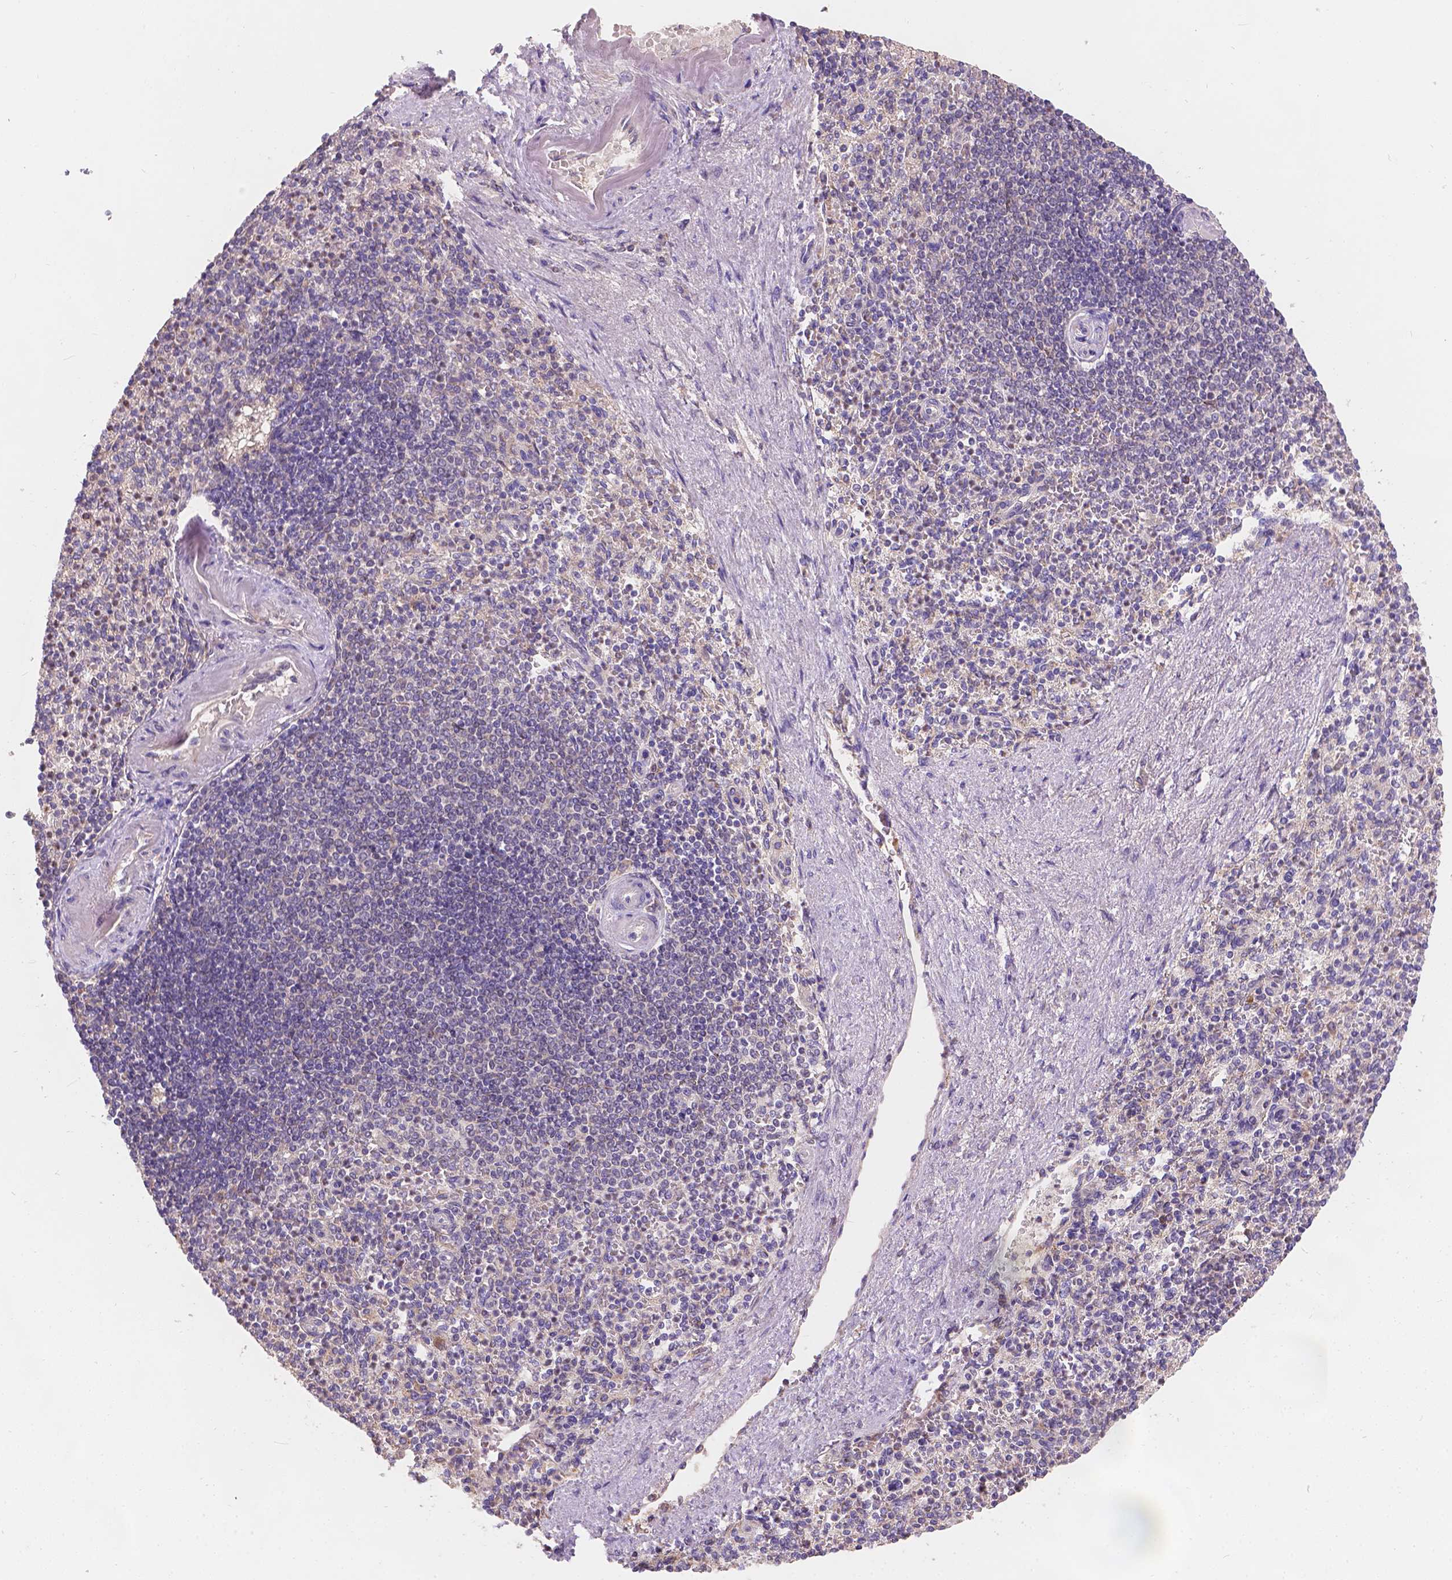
{"staining": {"intensity": "strong", "quantity": "<25%", "location": "cytoplasmic/membranous"}, "tissue": "spleen", "cell_type": "Cells in red pulp", "image_type": "normal", "snomed": [{"axis": "morphology", "description": "Normal tissue, NOS"}, {"axis": "topography", "description": "Spleen"}], "caption": "This is a micrograph of immunohistochemistry staining of normal spleen, which shows strong positivity in the cytoplasmic/membranous of cells in red pulp.", "gene": "CDK10", "patient": {"sex": "female", "age": 74}}